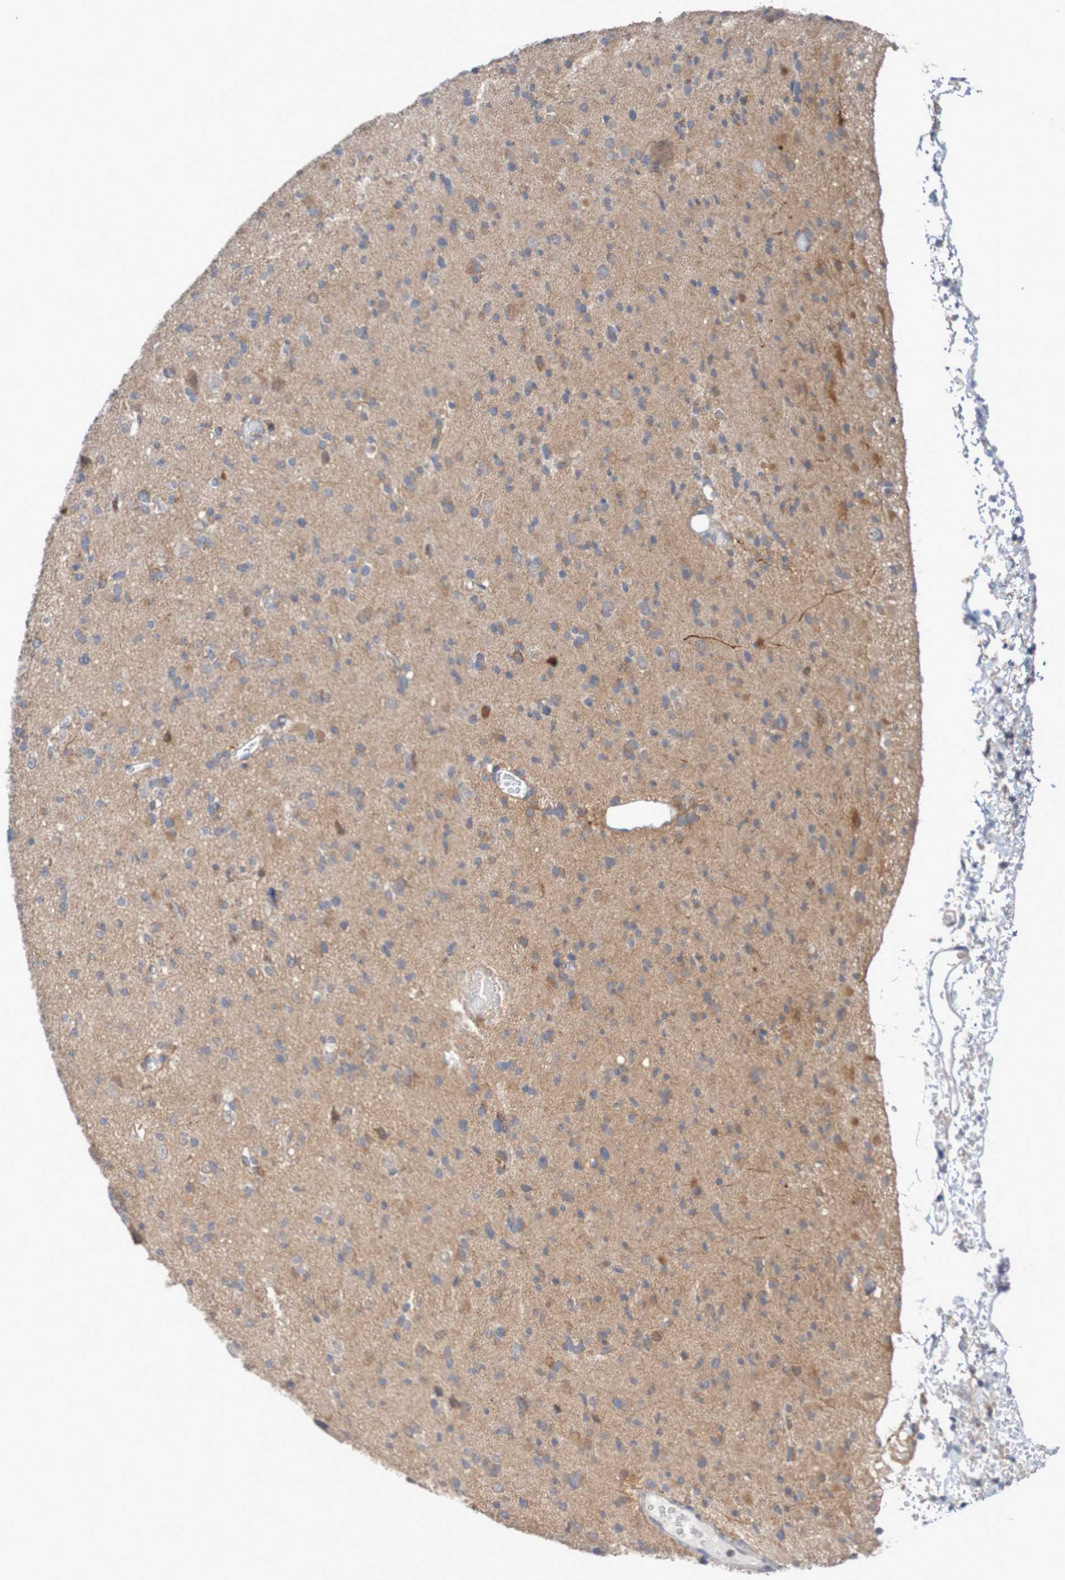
{"staining": {"intensity": "moderate", "quantity": "25%-75%", "location": "cytoplasmic/membranous"}, "tissue": "glioma", "cell_type": "Tumor cells", "image_type": "cancer", "snomed": [{"axis": "morphology", "description": "Glioma, malignant, Low grade"}, {"axis": "topography", "description": "Brain"}], "caption": "High-power microscopy captured an immunohistochemistry (IHC) histopathology image of glioma, revealing moderate cytoplasmic/membranous positivity in about 25%-75% of tumor cells.", "gene": "C3orf18", "patient": {"sex": "female", "age": 22}}